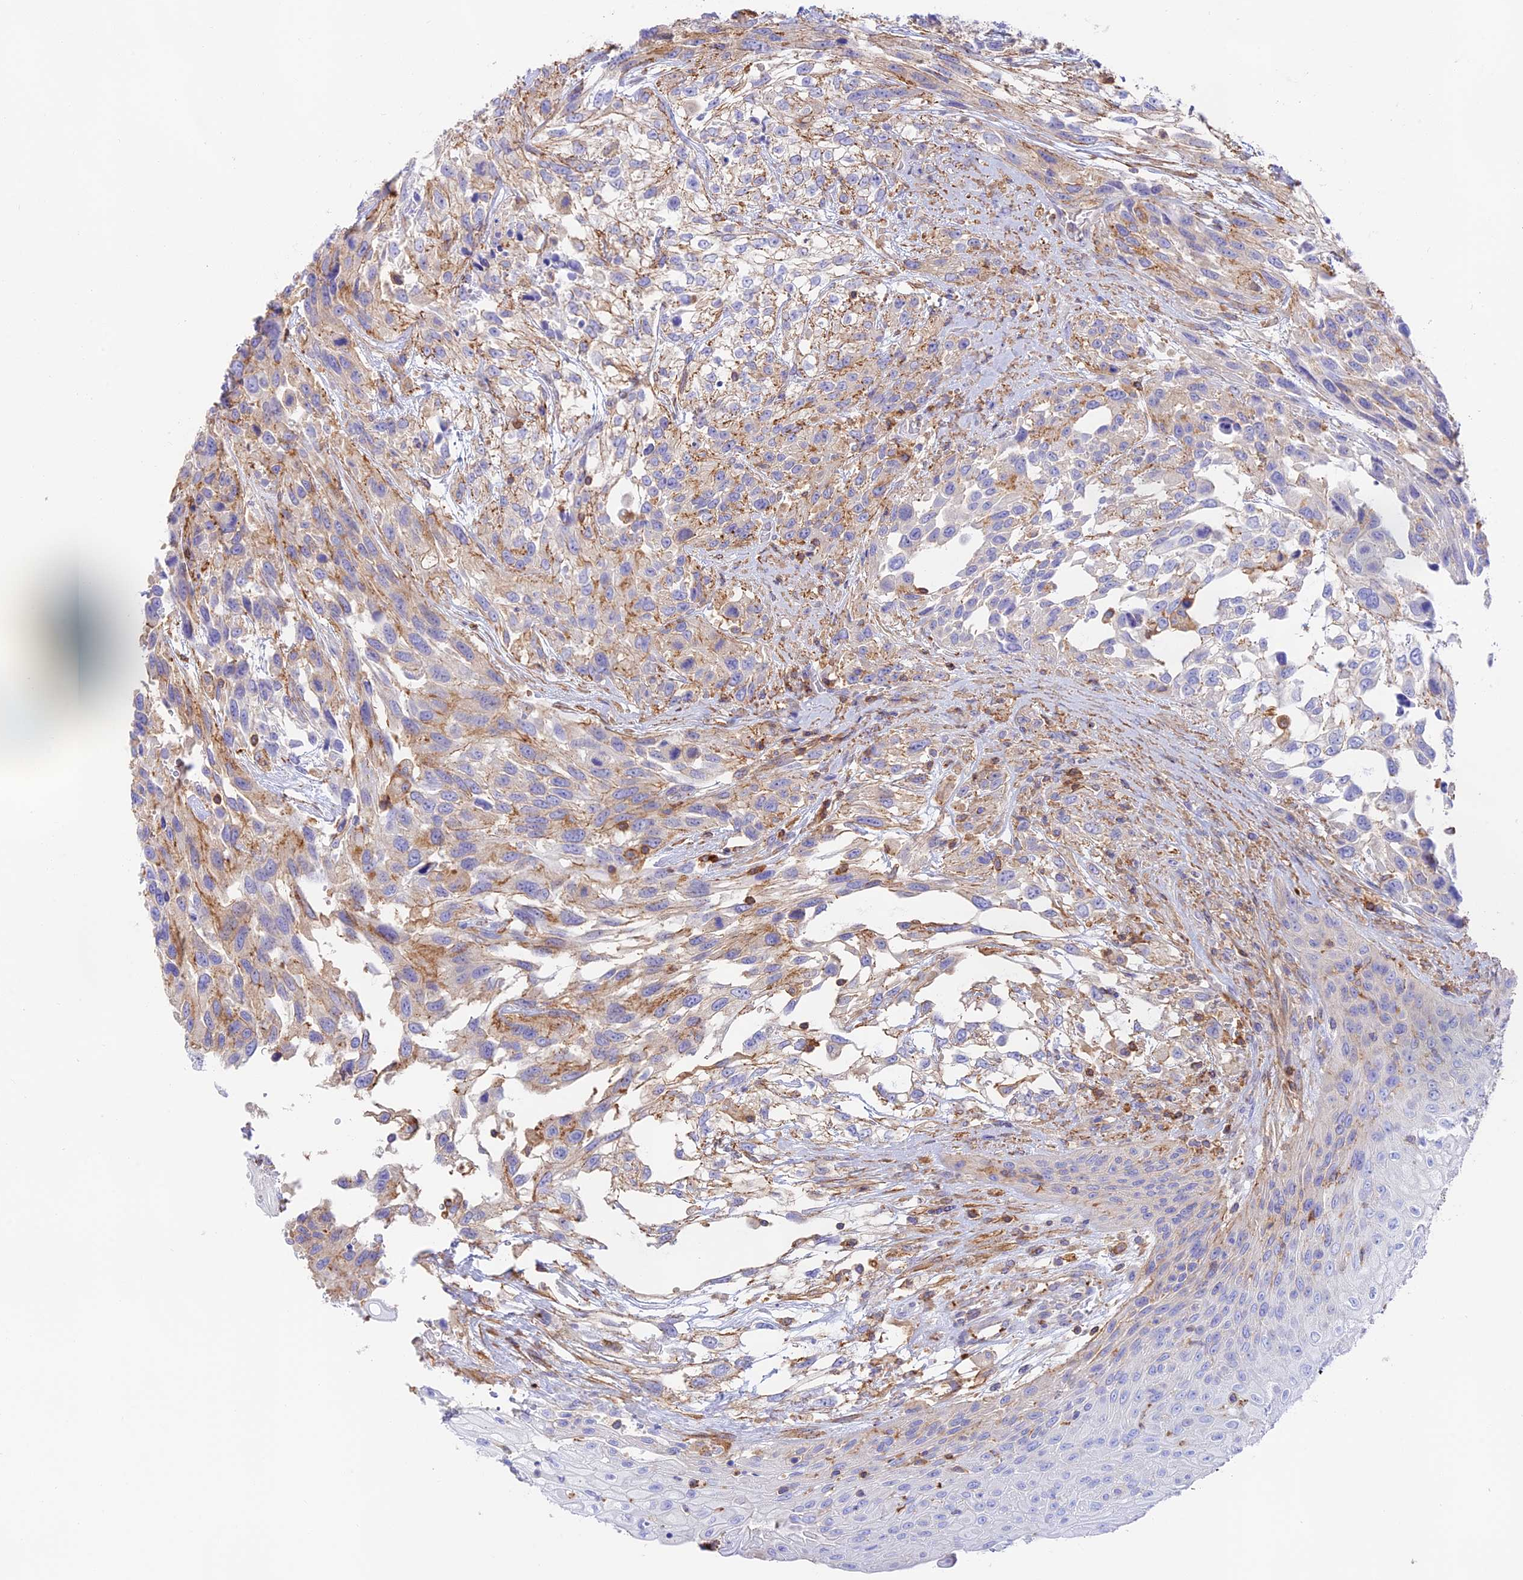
{"staining": {"intensity": "negative", "quantity": "none", "location": "none"}, "tissue": "urothelial cancer", "cell_type": "Tumor cells", "image_type": "cancer", "snomed": [{"axis": "morphology", "description": "Urothelial carcinoma, High grade"}, {"axis": "topography", "description": "Urinary bladder"}], "caption": "Protein analysis of urothelial carcinoma (high-grade) exhibits no significant staining in tumor cells.", "gene": "DENND1C", "patient": {"sex": "female", "age": 70}}